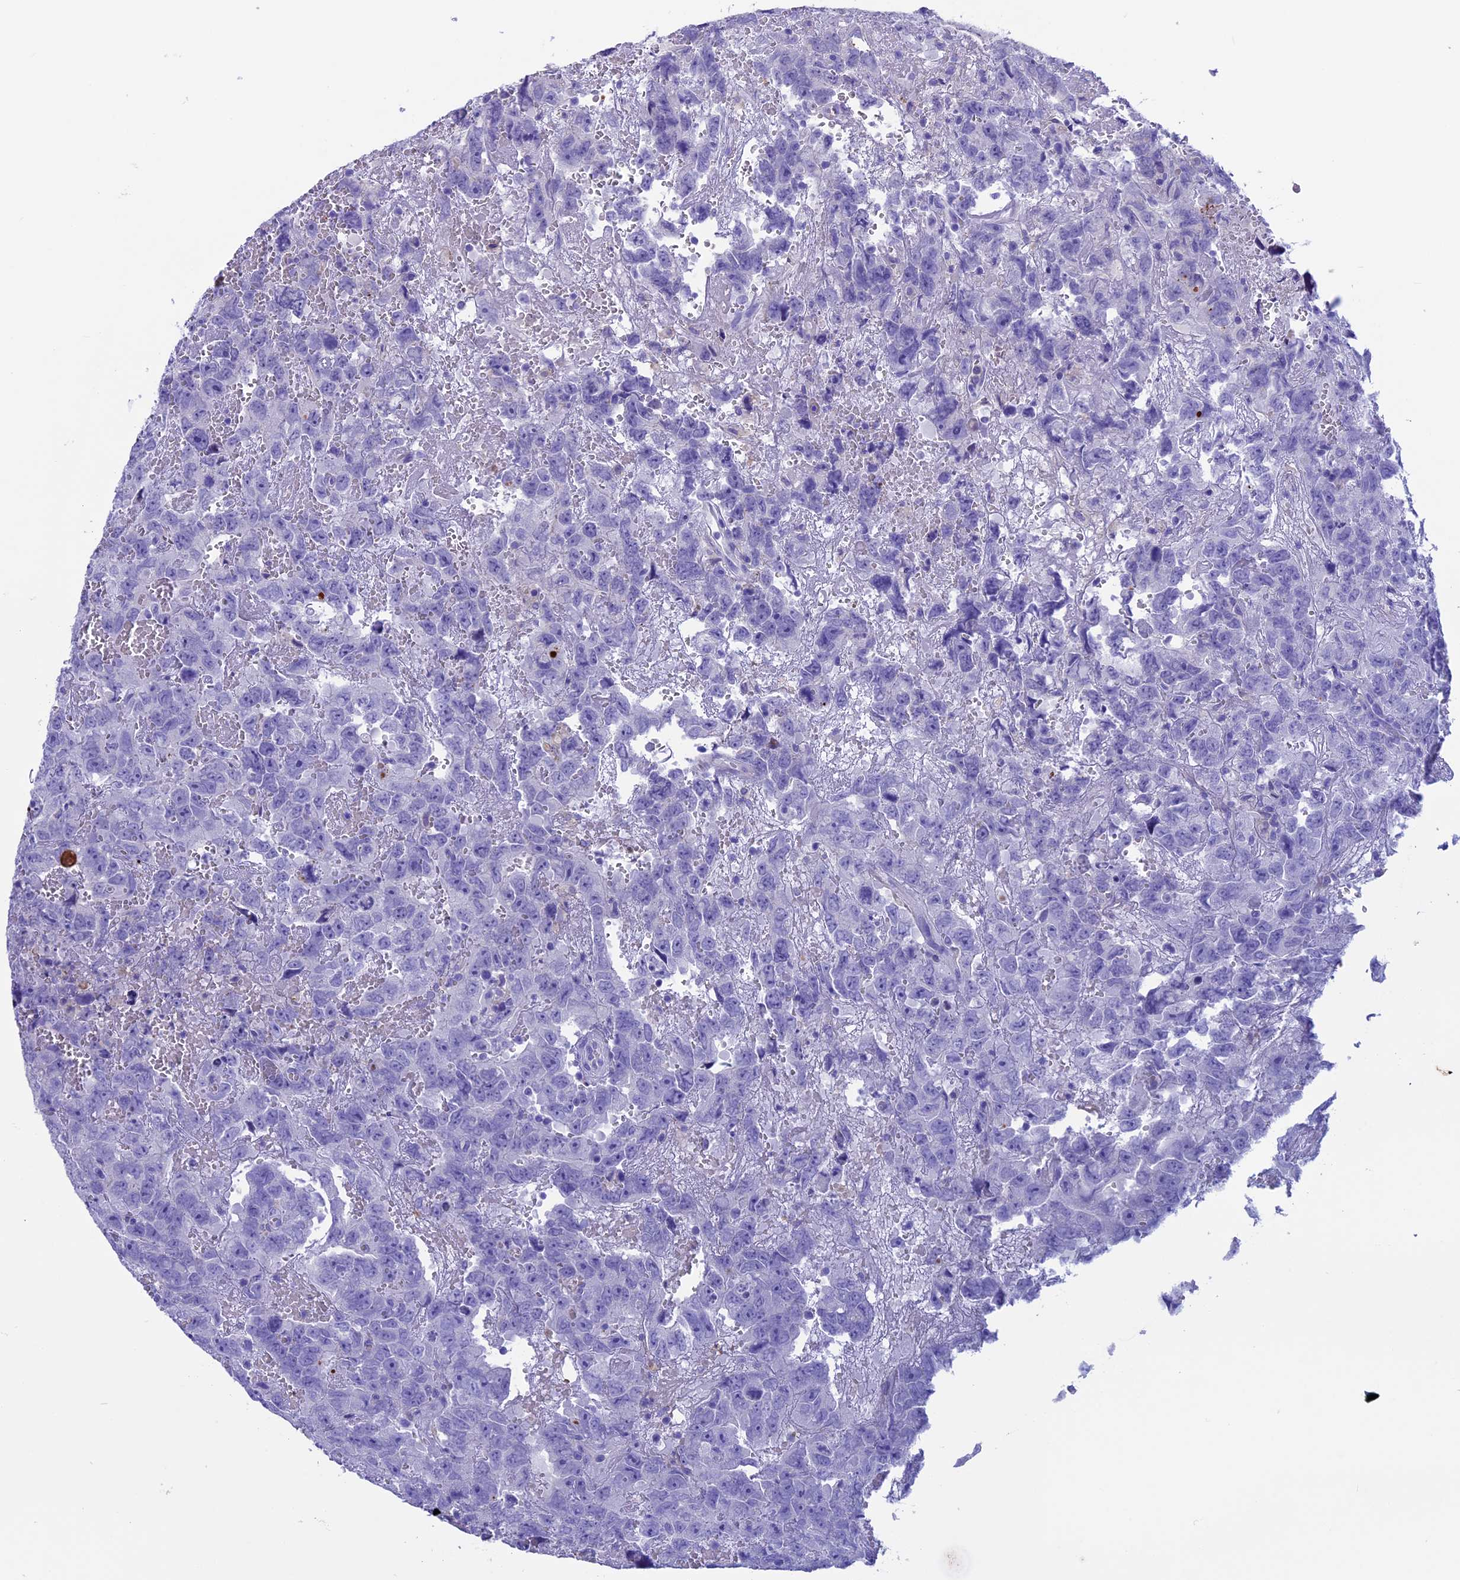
{"staining": {"intensity": "negative", "quantity": "none", "location": "none"}, "tissue": "testis cancer", "cell_type": "Tumor cells", "image_type": "cancer", "snomed": [{"axis": "morphology", "description": "Carcinoma, Embryonal, NOS"}, {"axis": "topography", "description": "Testis"}], "caption": "The micrograph exhibits no staining of tumor cells in testis embryonal carcinoma.", "gene": "IGSF6", "patient": {"sex": "male", "age": 45}}